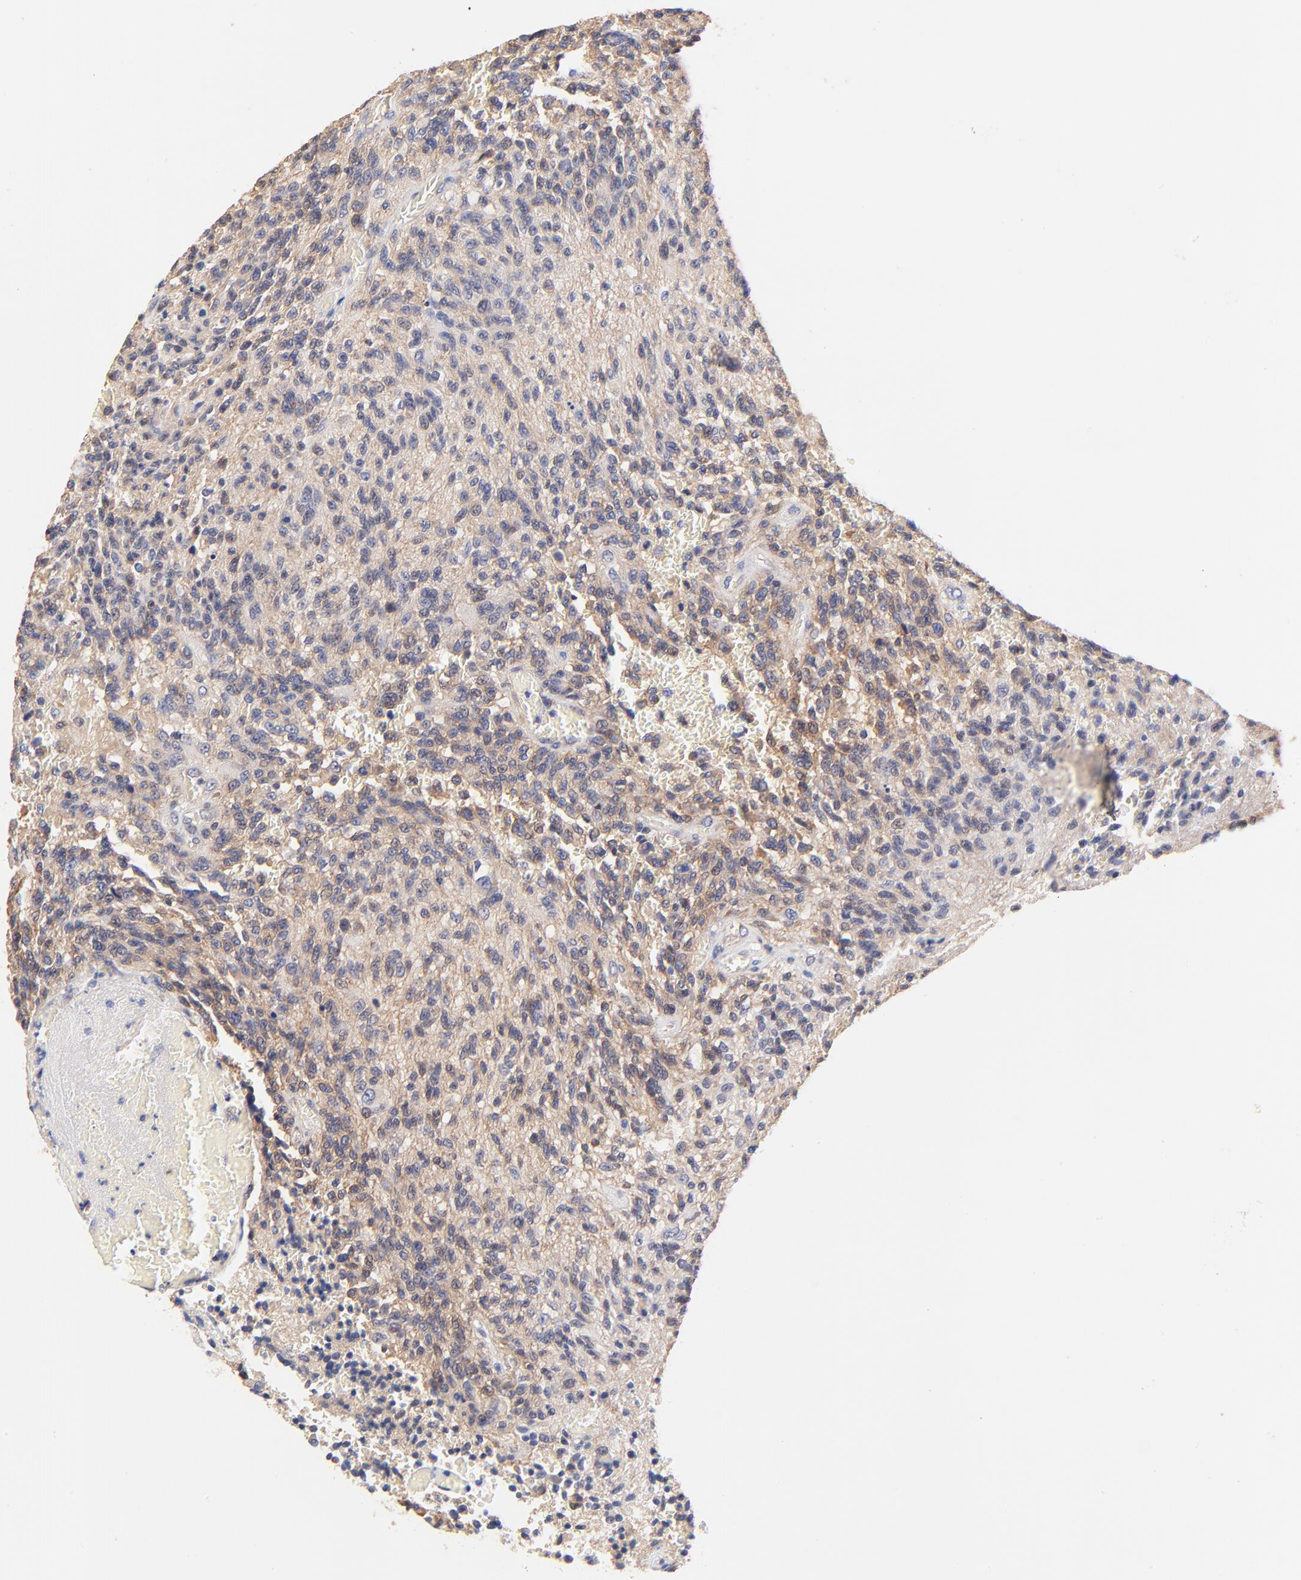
{"staining": {"intensity": "moderate", "quantity": ">75%", "location": "cytoplasmic/membranous"}, "tissue": "glioma", "cell_type": "Tumor cells", "image_type": "cancer", "snomed": [{"axis": "morphology", "description": "Normal tissue, NOS"}, {"axis": "morphology", "description": "Glioma, malignant, High grade"}, {"axis": "topography", "description": "Cerebral cortex"}], "caption": "The immunohistochemical stain highlights moderate cytoplasmic/membranous expression in tumor cells of glioma tissue.", "gene": "PTK7", "patient": {"sex": "male", "age": 56}}